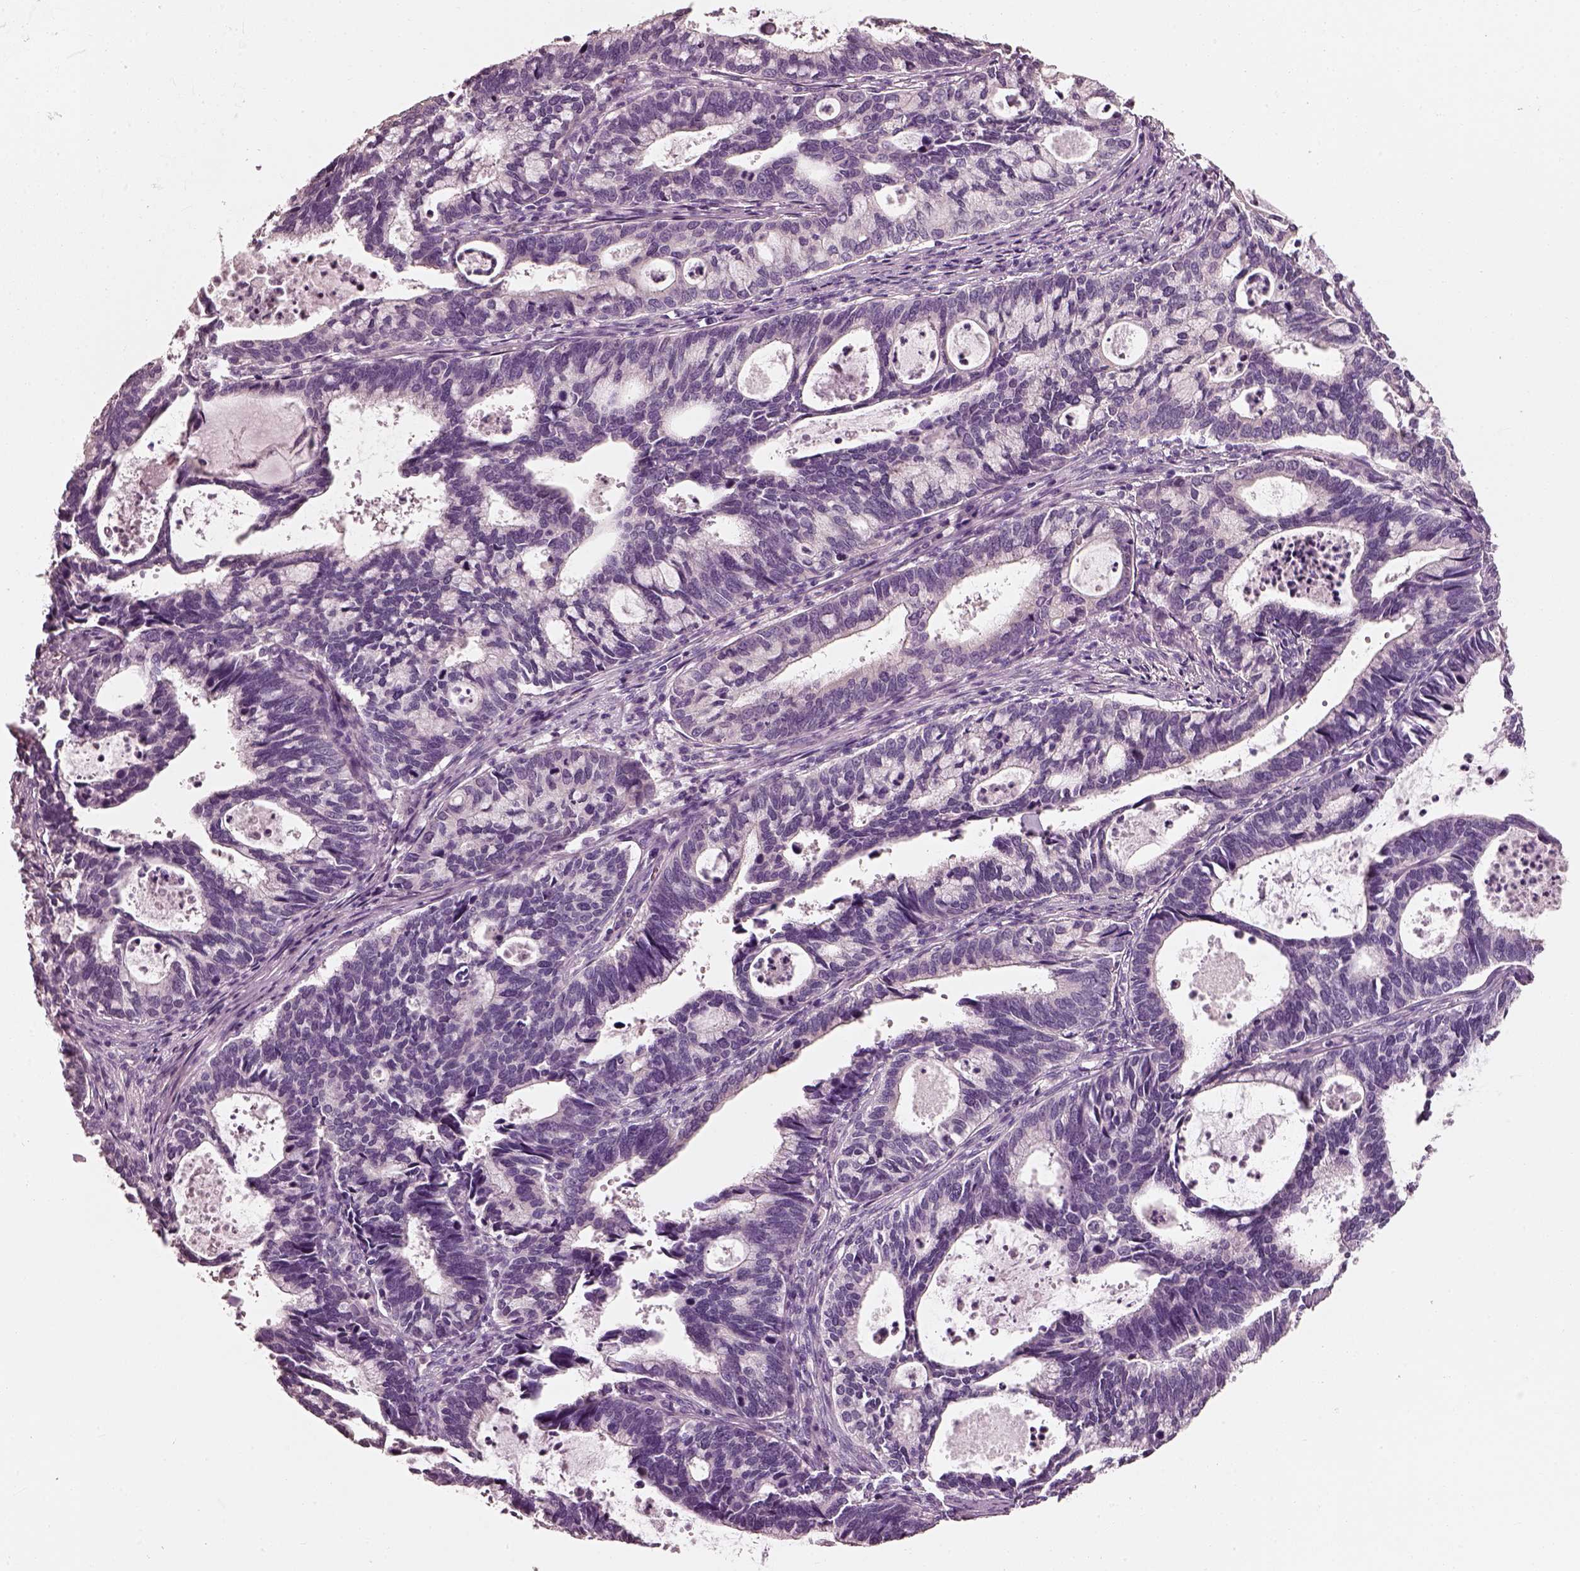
{"staining": {"intensity": "negative", "quantity": "none", "location": "none"}, "tissue": "cervical cancer", "cell_type": "Tumor cells", "image_type": "cancer", "snomed": [{"axis": "morphology", "description": "Adenocarcinoma, NOS"}, {"axis": "topography", "description": "Cervix"}], "caption": "Cervical cancer stained for a protein using IHC demonstrates no expression tumor cells.", "gene": "PNOC", "patient": {"sex": "female", "age": 42}}